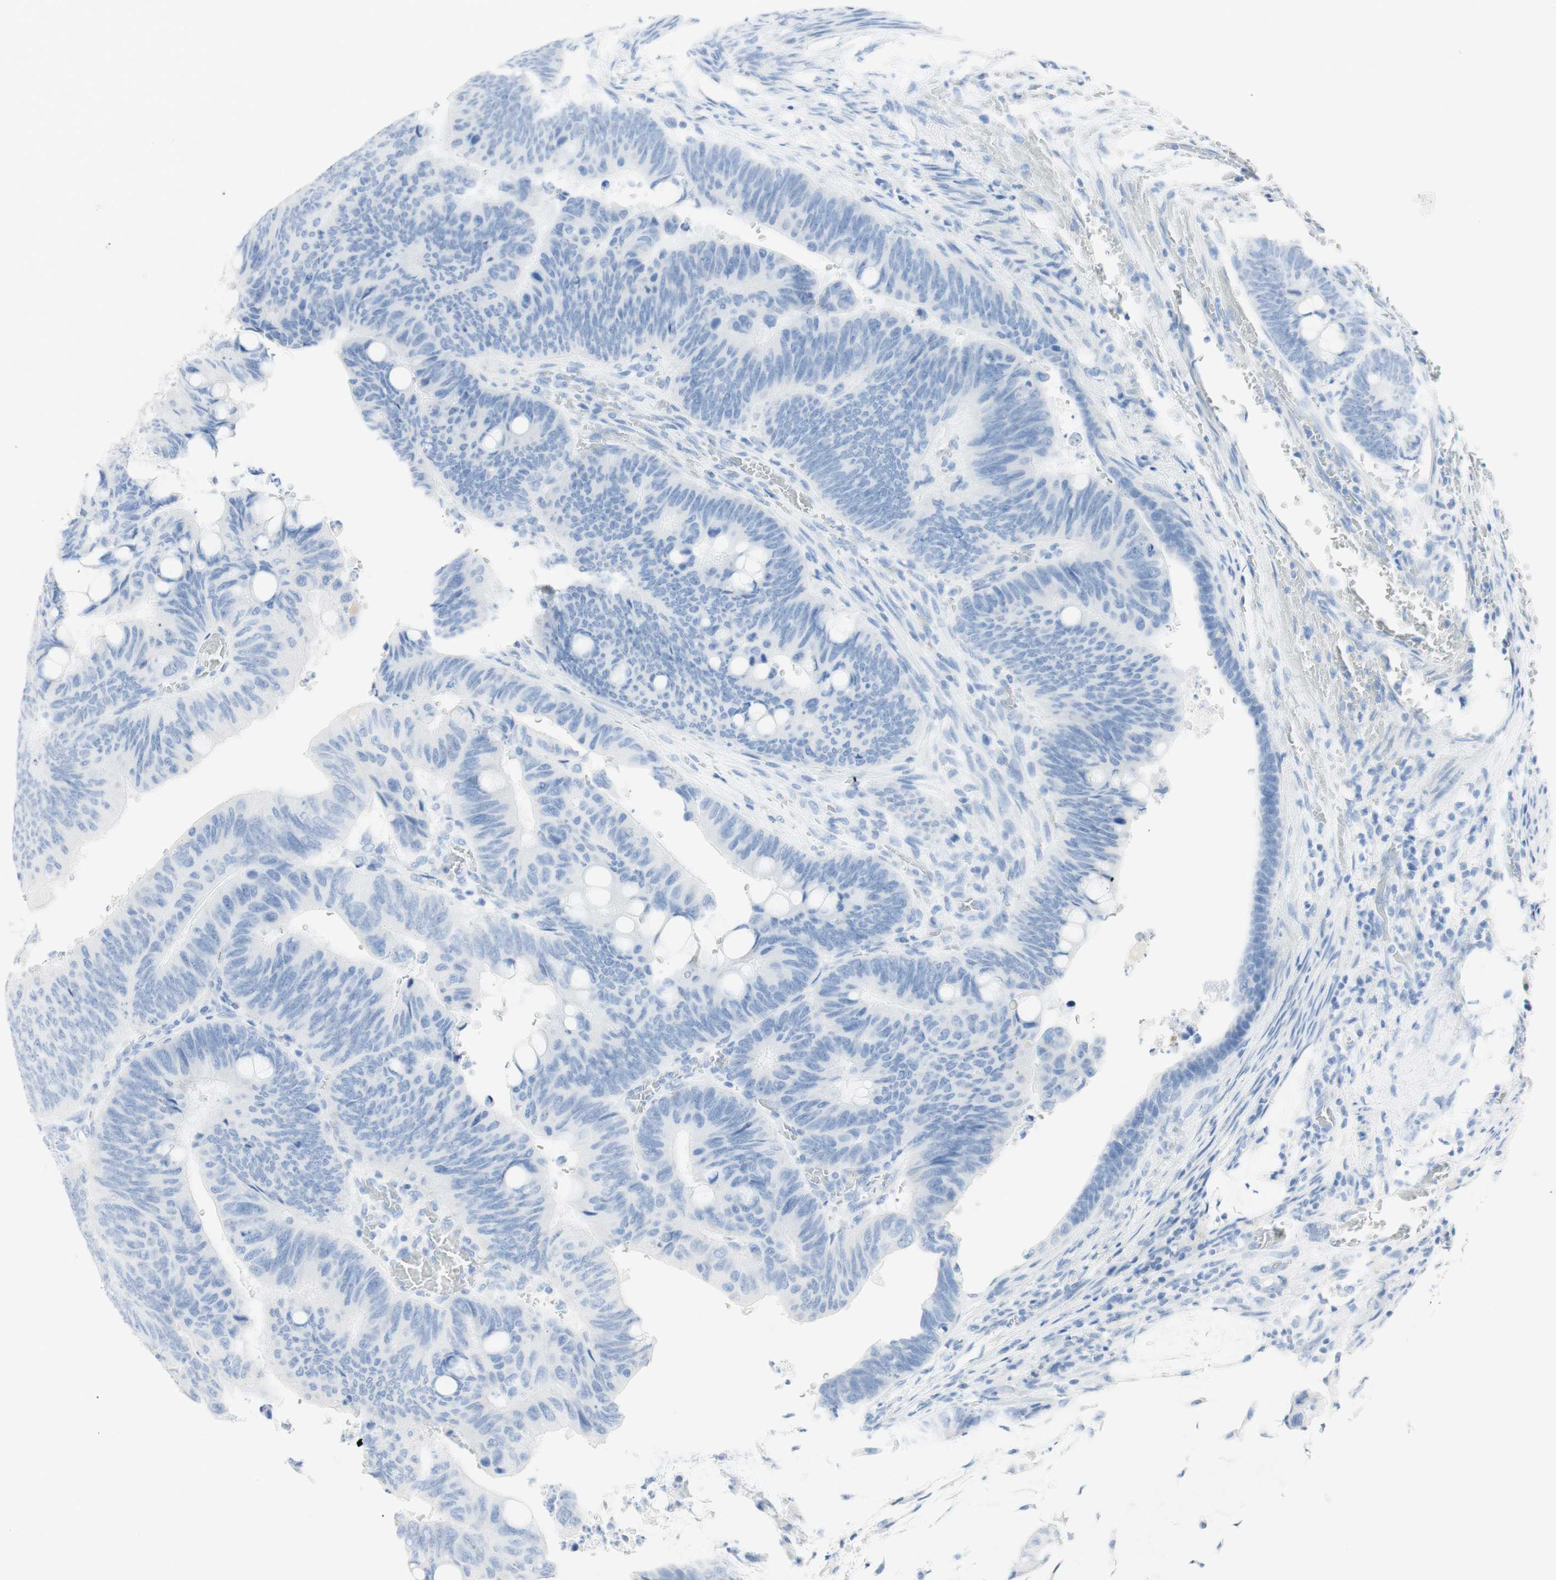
{"staining": {"intensity": "negative", "quantity": "none", "location": "none"}, "tissue": "colorectal cancer", "cell_type": "Tumor cells", "image_type": "cancer", "snomed": [{"axis": "morphology", "description": "Normal tissue, NOS"}, {"axis": "morphology", "description": "Adenocarcinoma, NOS"}, {"axis": "topography", "description": "Rectum"}, {"axis": "topography", "description": "Peripheral nerve tissue"}], "caption": "Immunohistochemical staining of human colorectal cancer demonstrates no significant staining in tumor cells.", "gene": "TPO", "patient": {"sex": "male", "age": 92}}